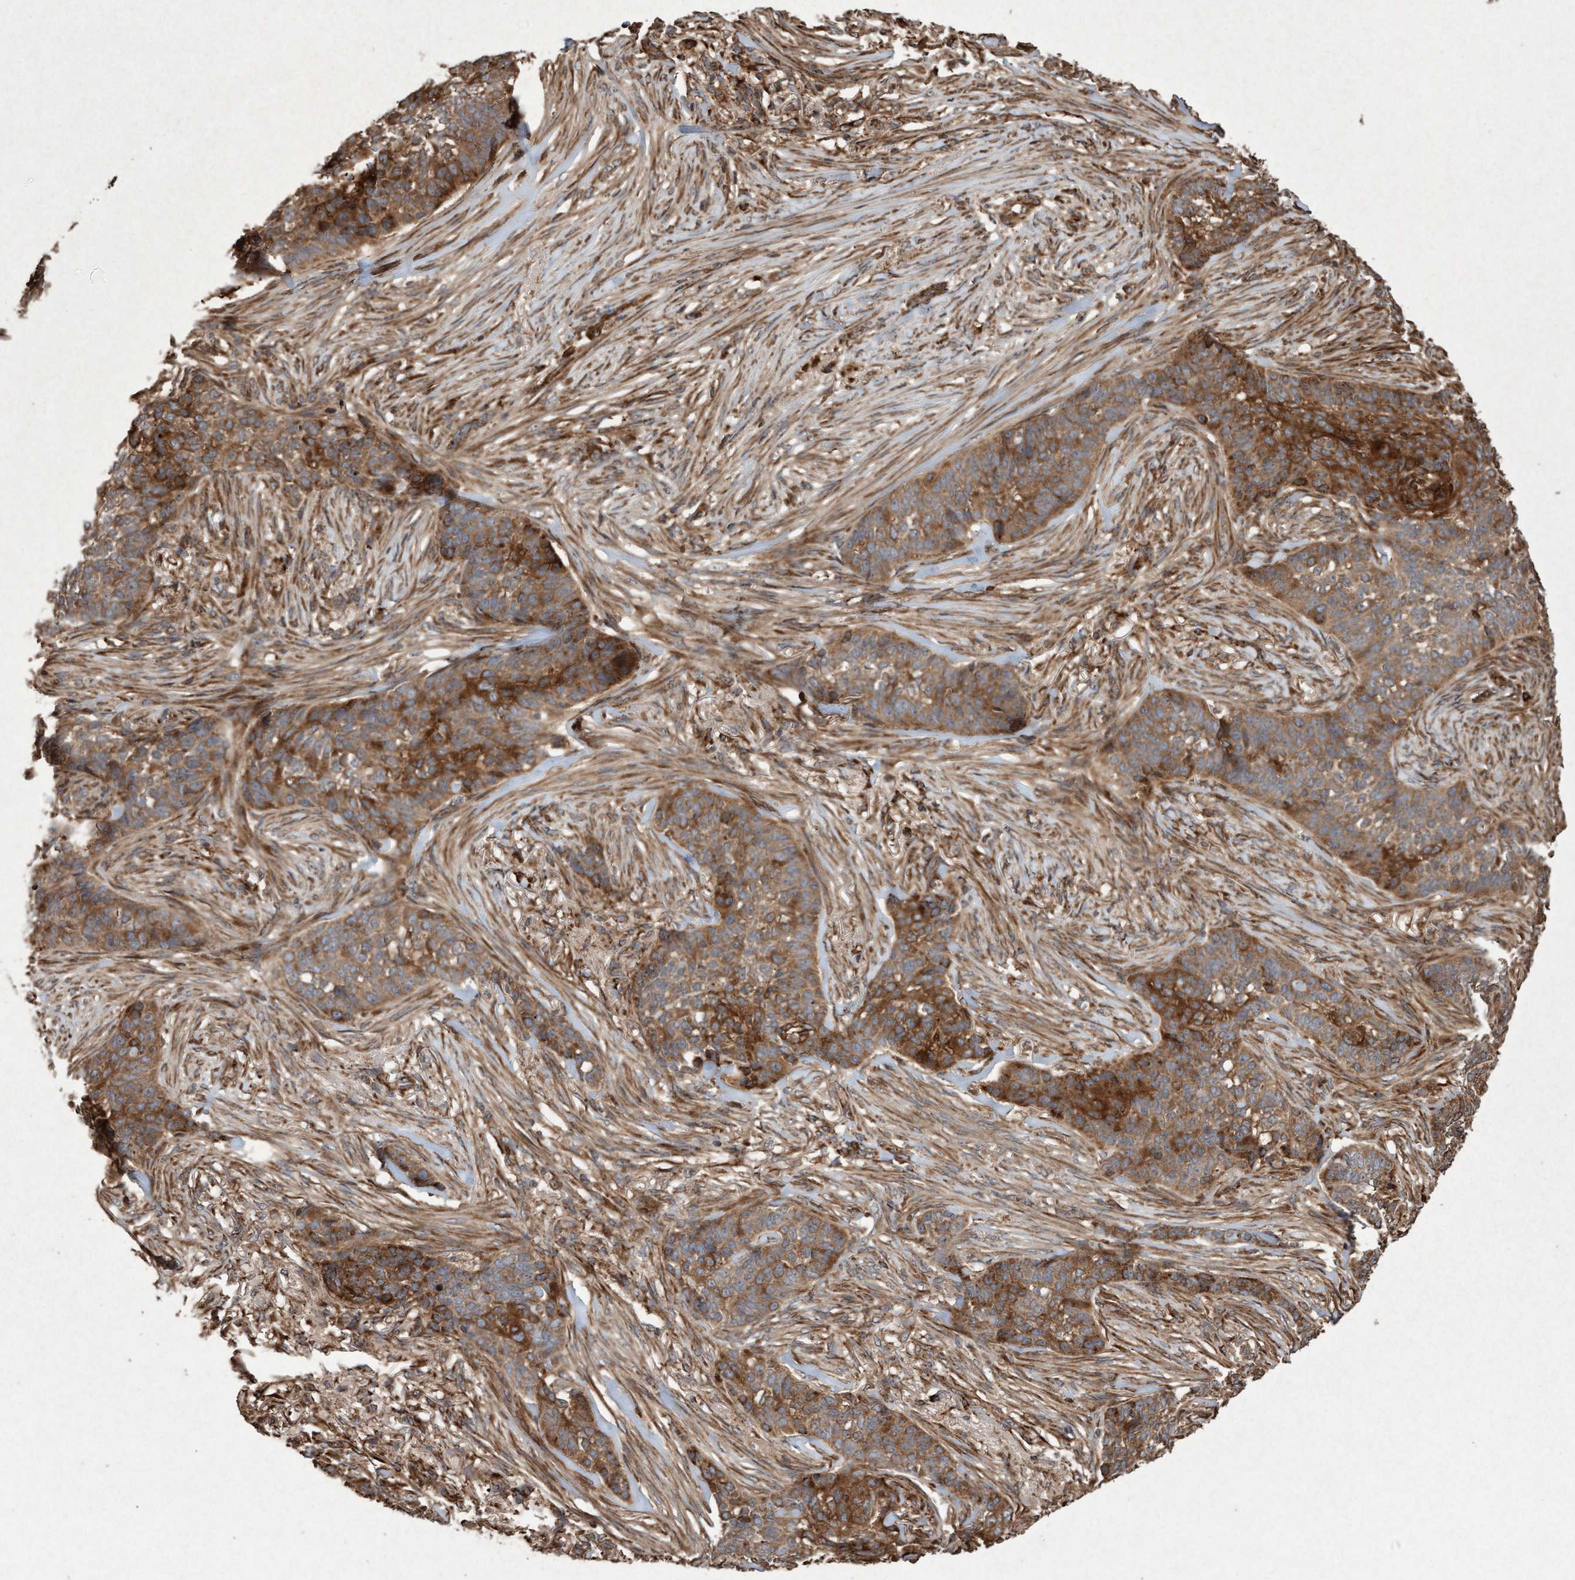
{"staining": {"intensity": "strong", "quantity": ">75%", "location": "cytoplasmic/membranous"}, "tissue": "skin cancer", "cell_type": "Tumor cells", "image_type": "cancer", "snomed": [{"axis": "morphology", "description": "Basal cell carcinoma"}, {"axis": "topography", "description": "Skin"}], "caption": "Approximately >75% of tumor cells in skin cancer (basal cell carcinoma) display strong cytoplasmic/membranous protein positivity as visualized by brown immunohistochemical staining.", "gene": "OSBP2", "patient": {"sex": "male", "age": 85}}